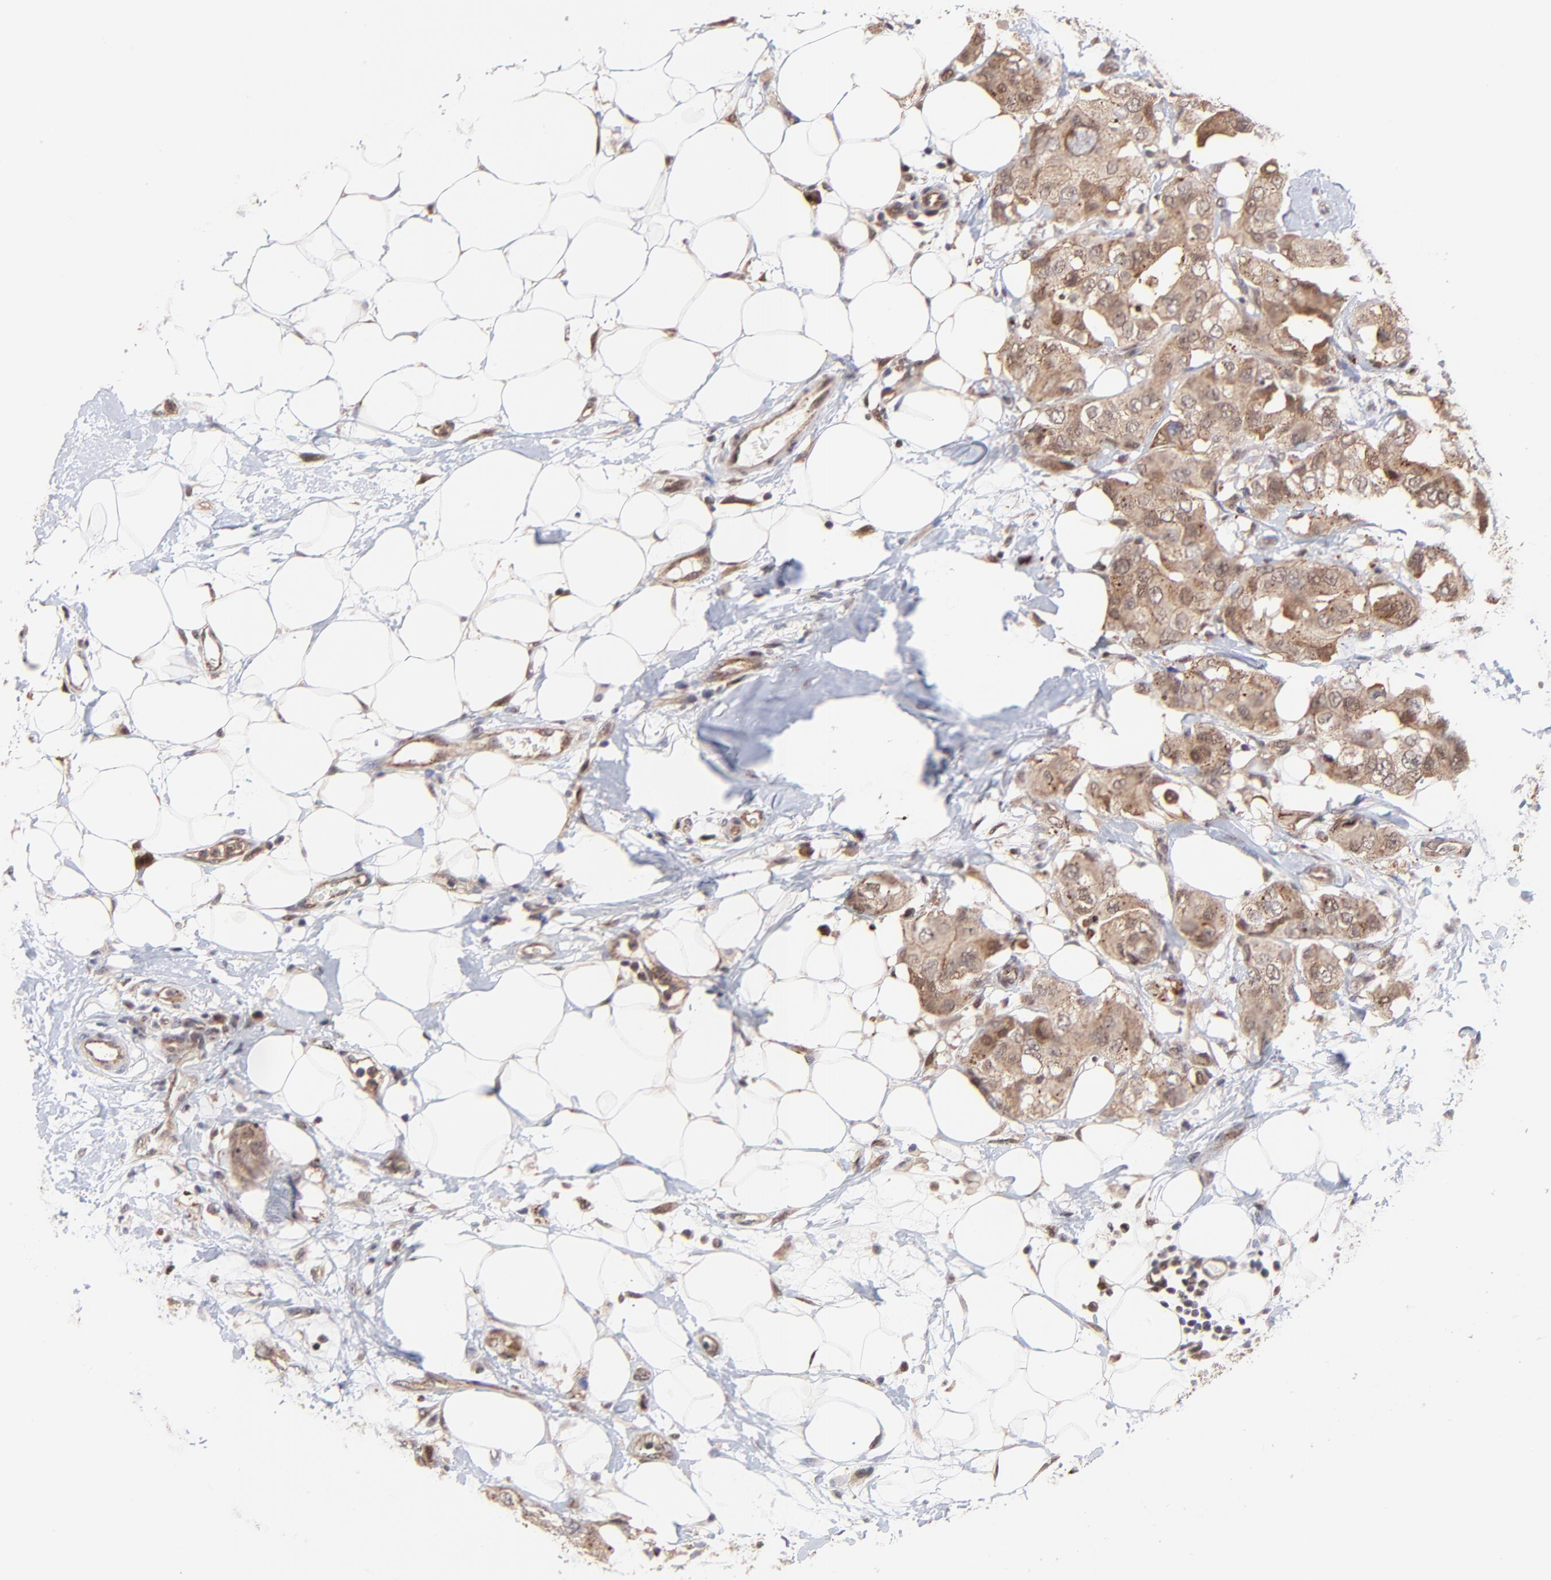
{"staining": {"intensity": "moderate", "quantity": ">75%", "location": "cytoplasmic/membranous"}, "tissue": "breast cancer", "cell_type": "Tumor cells", "image_type": "cancer", "snomed": [{"axis": "morphology", "description": "Duct carcinoma"}, {"axis": "topography", "description": "Breast"}], "caption": "Human breast intraductal carcinoma stained with a brown dye displays moderate cytoplasmic/membranous positive positivity in about >75% of tumor cells.", "gene": "PSMA6", "patient": {"sex": "female", "age": 40}}